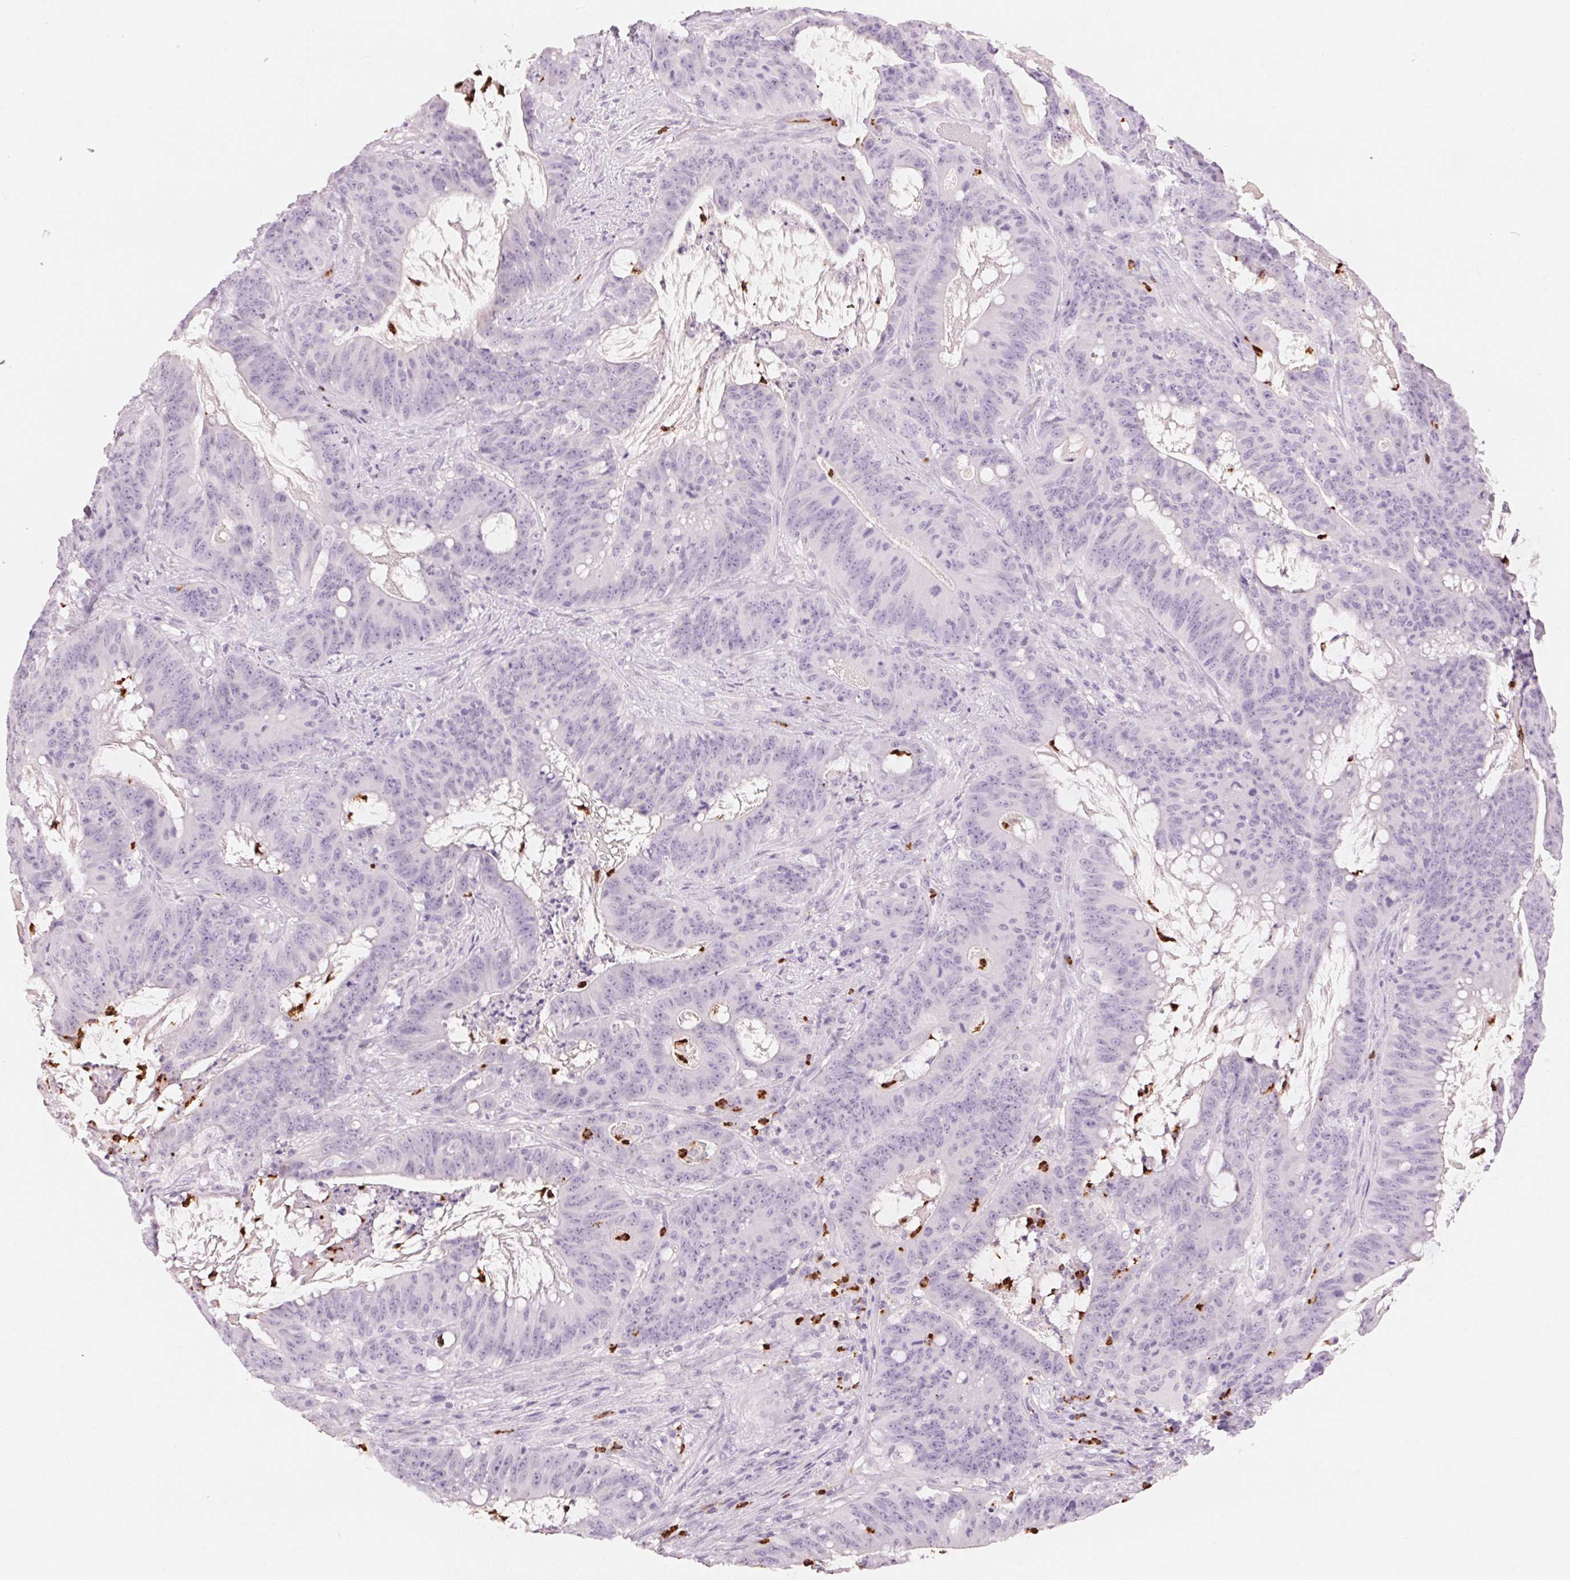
{"staining": {"intensity": "negative", "quantity": "none", "location": "none"}, "tissue": "colorectal cancer", "cell_type": "Tumor cells", "image_type": "cancer", "snomed": [{"axis": "morphology", "description": "Adenocarcinoma, NOS"}, {"axis": "topography", "description": "Colon"}], "caption": "Protein analysis of colorectal cancer displays no significant staining in tumor cells.", "gene": "KLK7", "patient": {"sex": "male", "age": 33}}